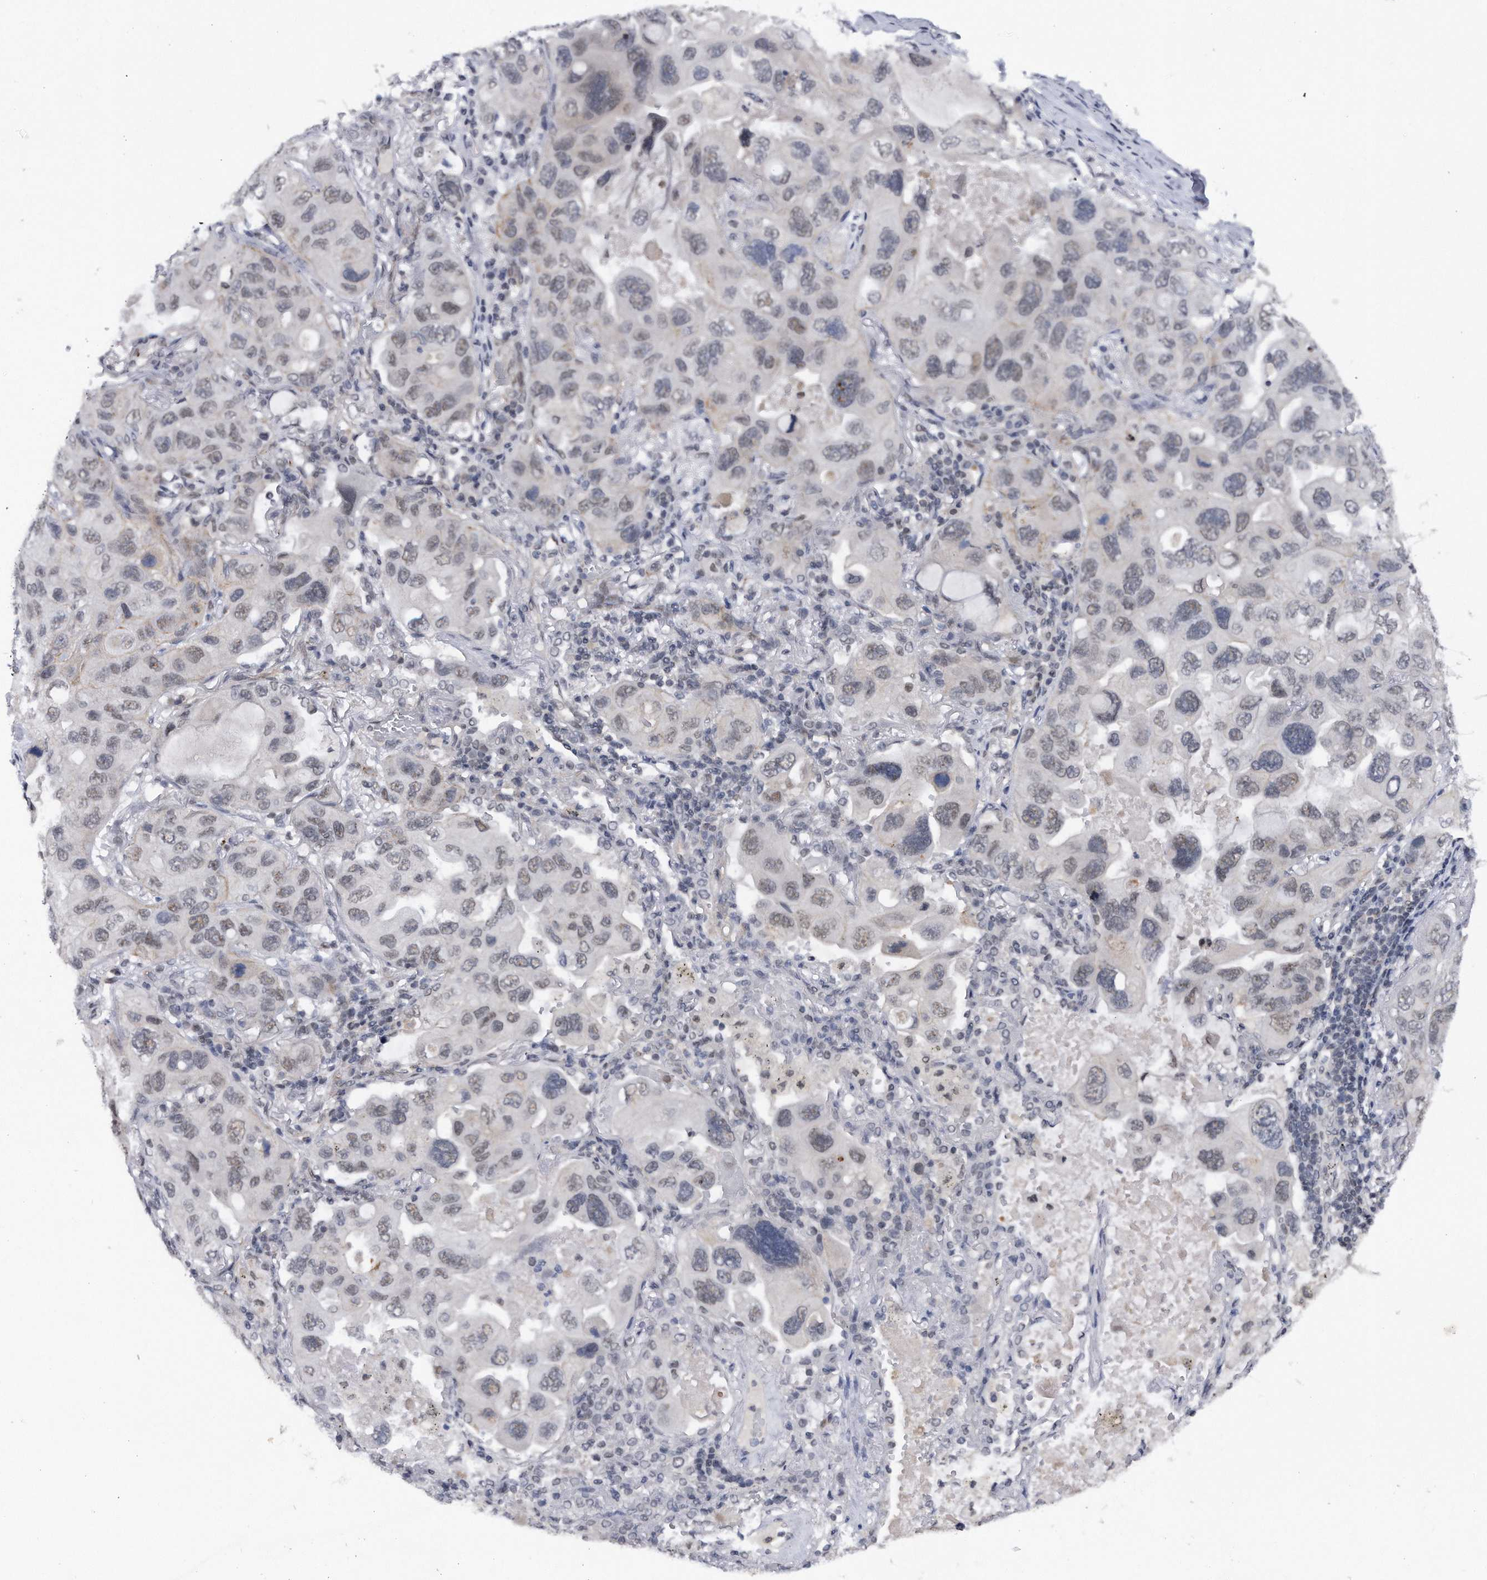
{"staining": {"intensity": "weak", "quantity": "25%-75%", "location": "nuclear"}, "tissue": "lung cancer", "cell_type": "Tumor cells", "image_type": "cancer", "snomed": [{"axis": "morphology", "description": "Squamous cell carcinoma, NOS"}, {"axis": "topography", "description": "Lung"}], "caption": "The micrograph reveals staining of squamous cell carcinoma (lung), revealing weak nuclear protein expression (brown color) within tumor cells.", "gene": "VIRMA", "patient": {"sex": "female", "age": 73}}